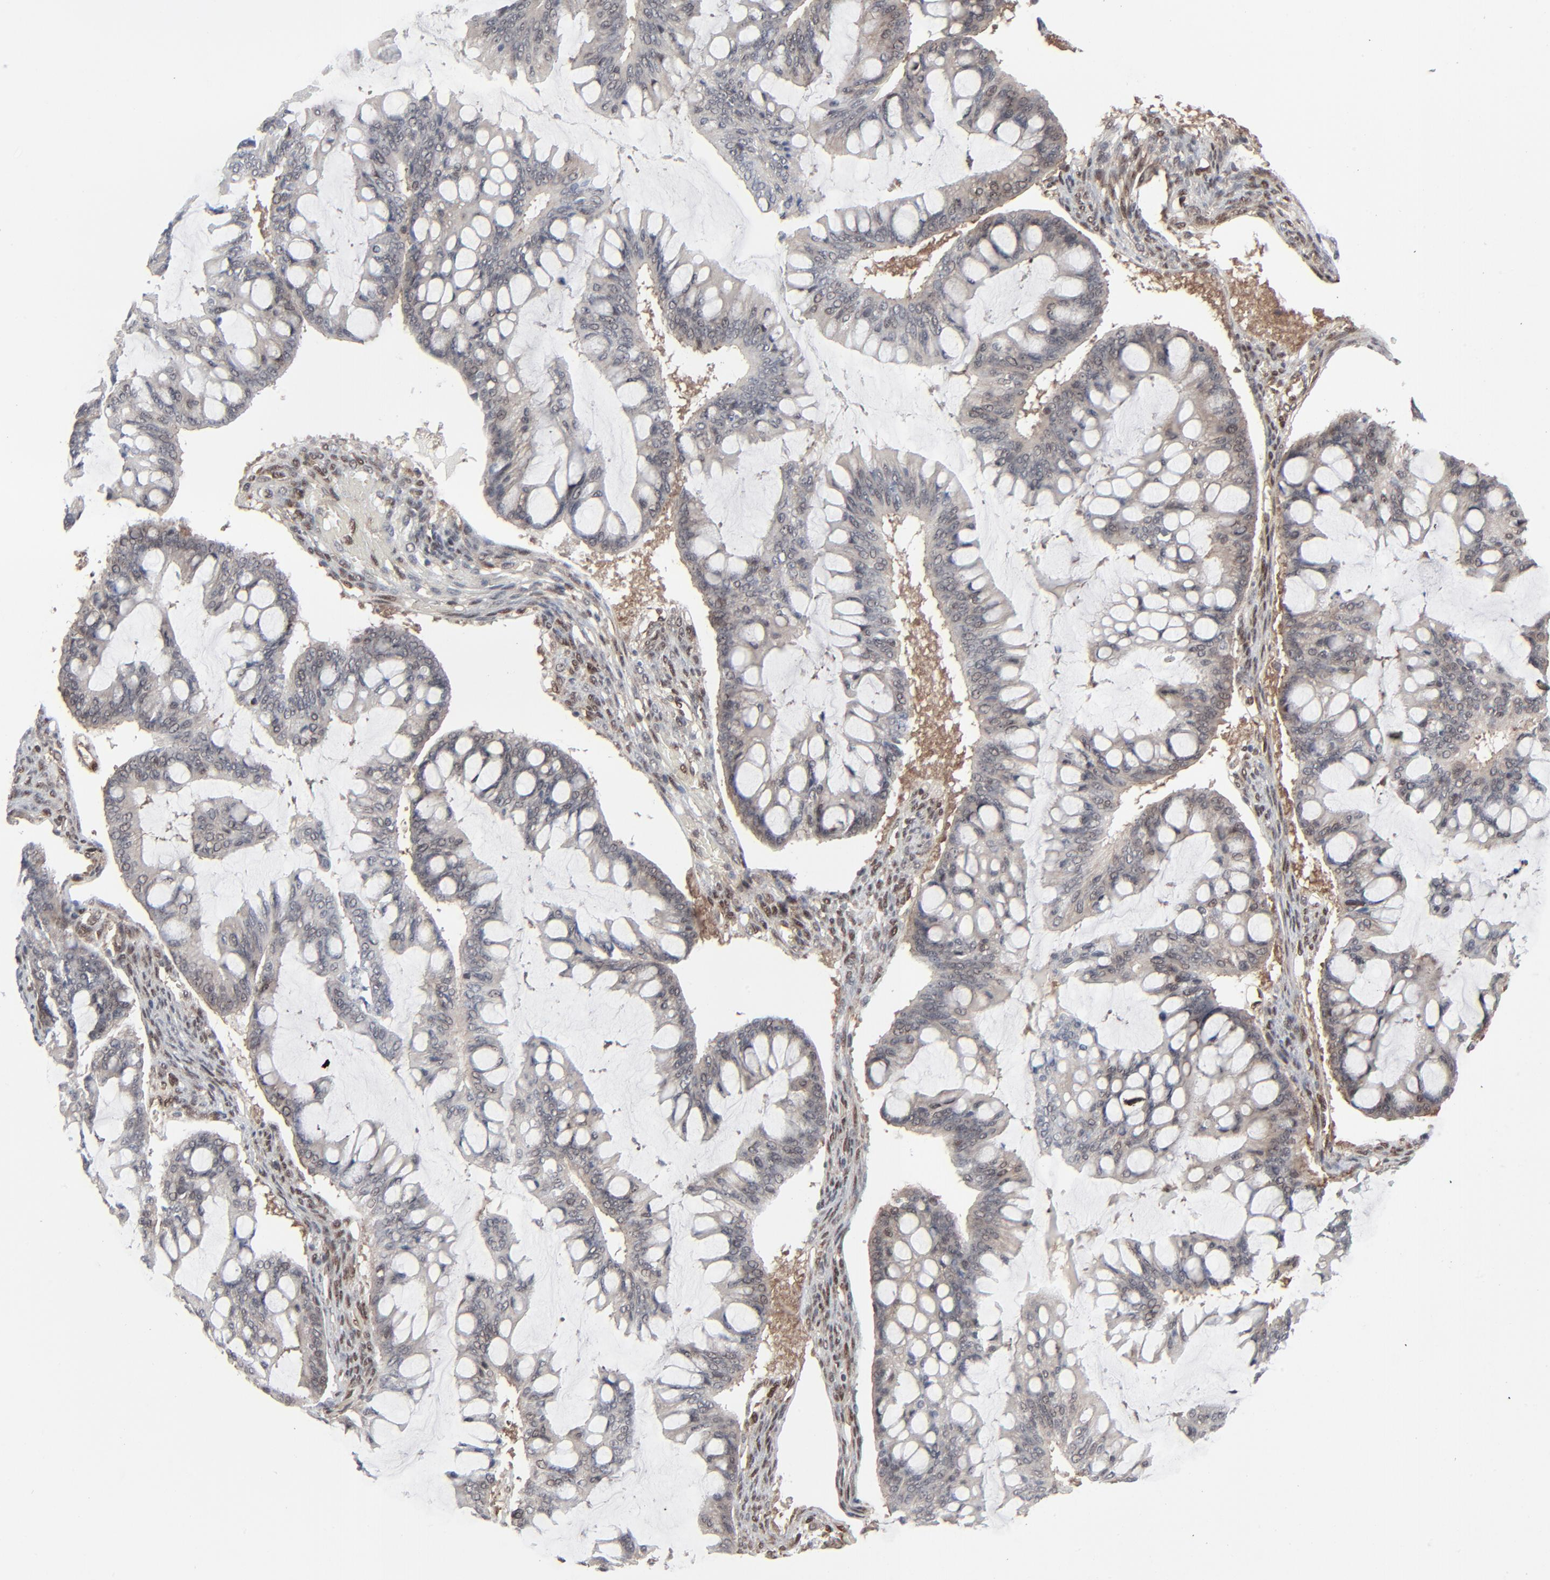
{"staining": {"intensity": "weak", "quantity": "25%-75%", "location": "cytoplasmic/membranous"}, "tissue": "ovarian cancer", "cell_type": "Tumor cells", "image_type": "cancer", "snomed": [{"axis": "morphology", "description": "Cystadenocarcinoma, mucinous, NOS"}, {"axis": "topography", "description": "Ovary"}], "caption": "Human ovarian cancer (mucinous cystadenocarcinoma) stained for a protein (brown) demonstrates weak cytoplasmic/membranous positive staining in approximately 25%-75% of tumor cells.", "gene": "AKT1", "patient": {"sex": "female", "age": 73}}